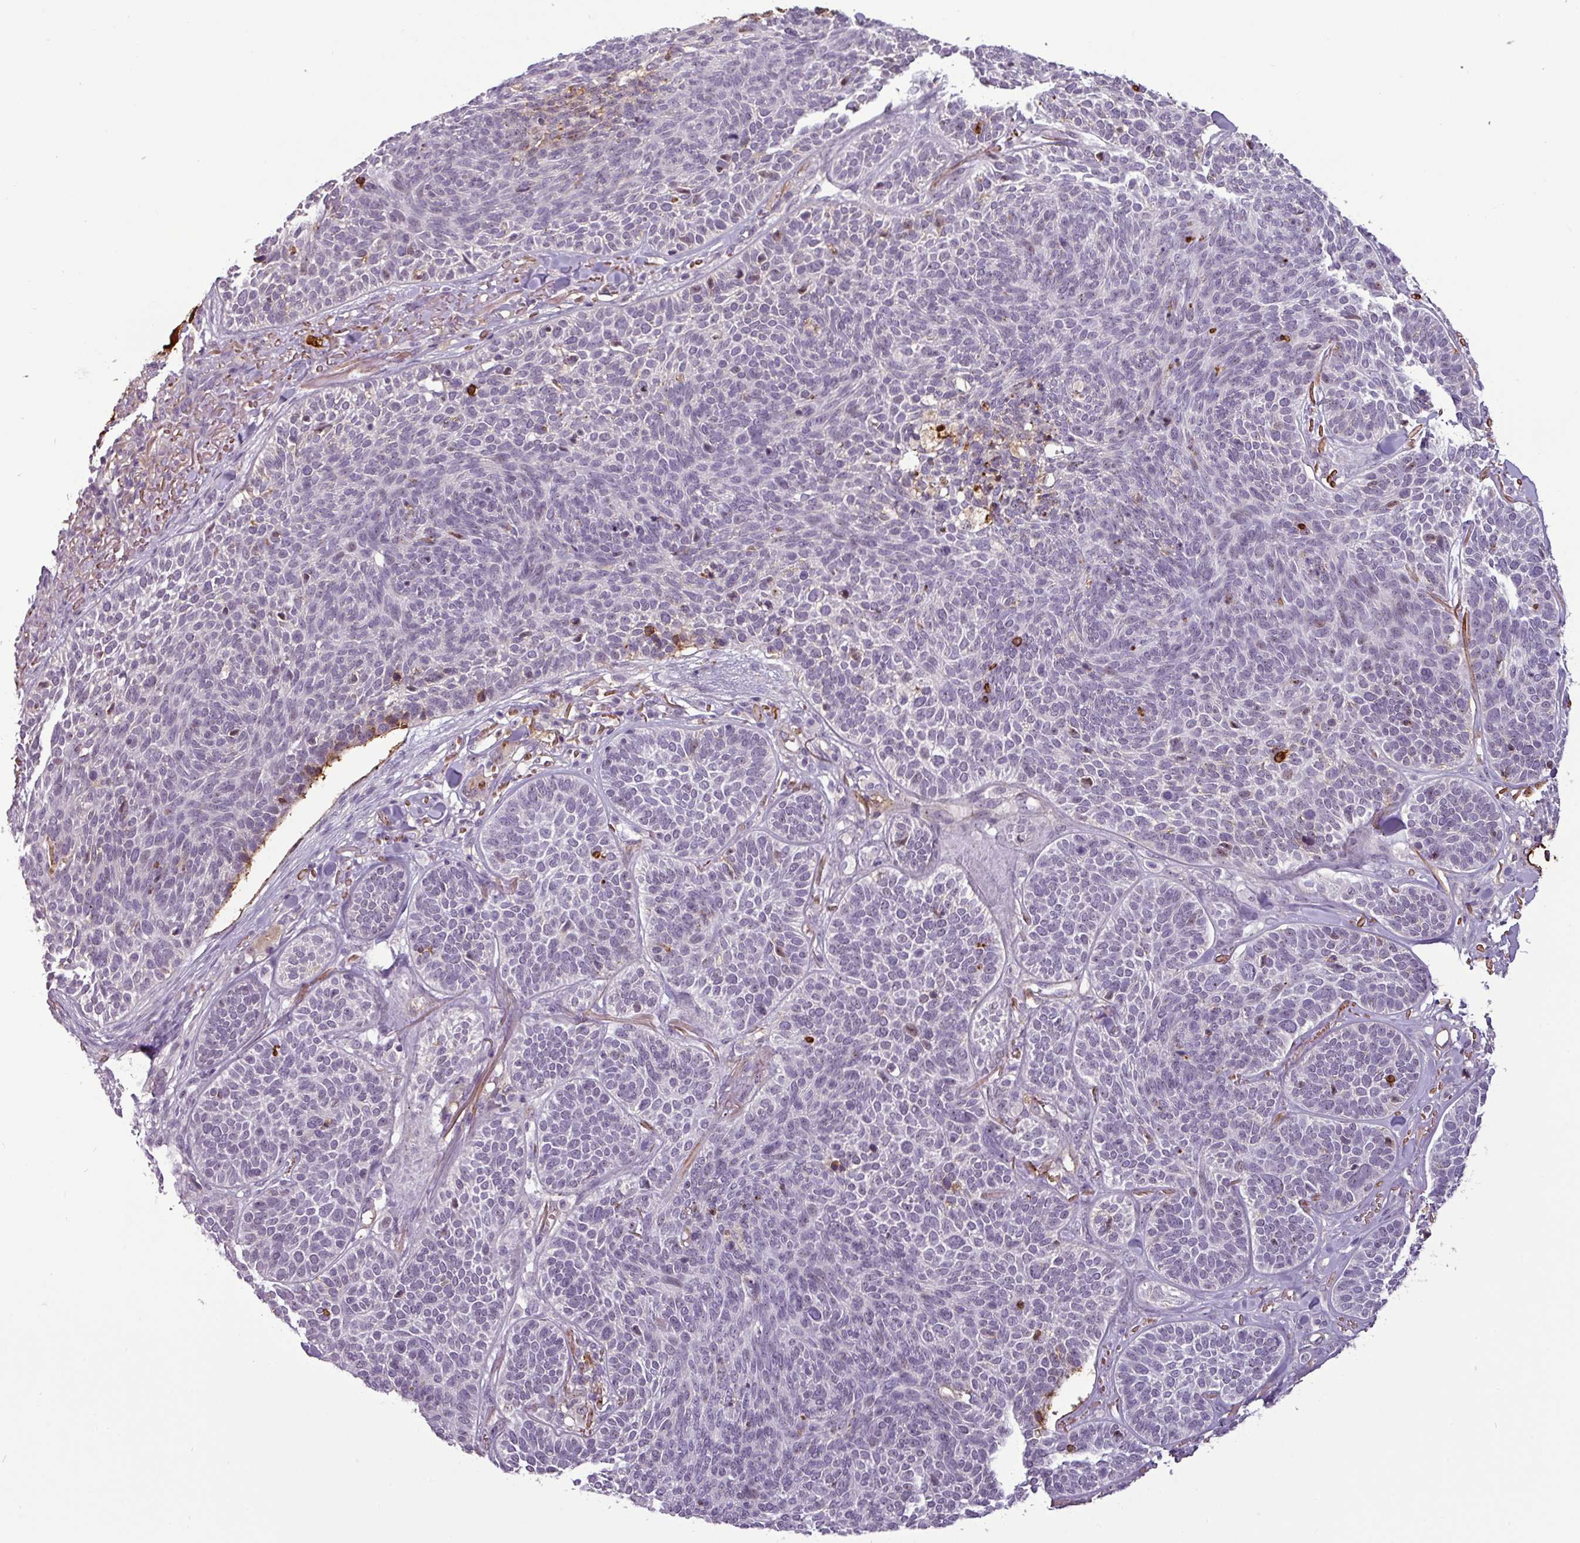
{"staining": {"intensity": "negative", "quantity": "none", "location": "none"}, "tissue": "skin cancer", "cell_type": "Tumor cells", "image_type": "cancer", "snomed": [{"axis": "morphology", "description": "Basal cell carcinoma"}, {"axis": "topography", "description": "Skin"}], "caption": "High power microscopy histopathology image of an immunohistochemistry (IHC) micrograph of skin cancer (basal cell carcinoma), revealing no significant positivity in tumor cells. The staining was performed using DAB to visualize the protein expression in brown, while the nuclei were stained in blue with hematoxylin (Magnification: 20x).", "gene": "APOC1", "patient": {"sex": "male", "age": 85}}